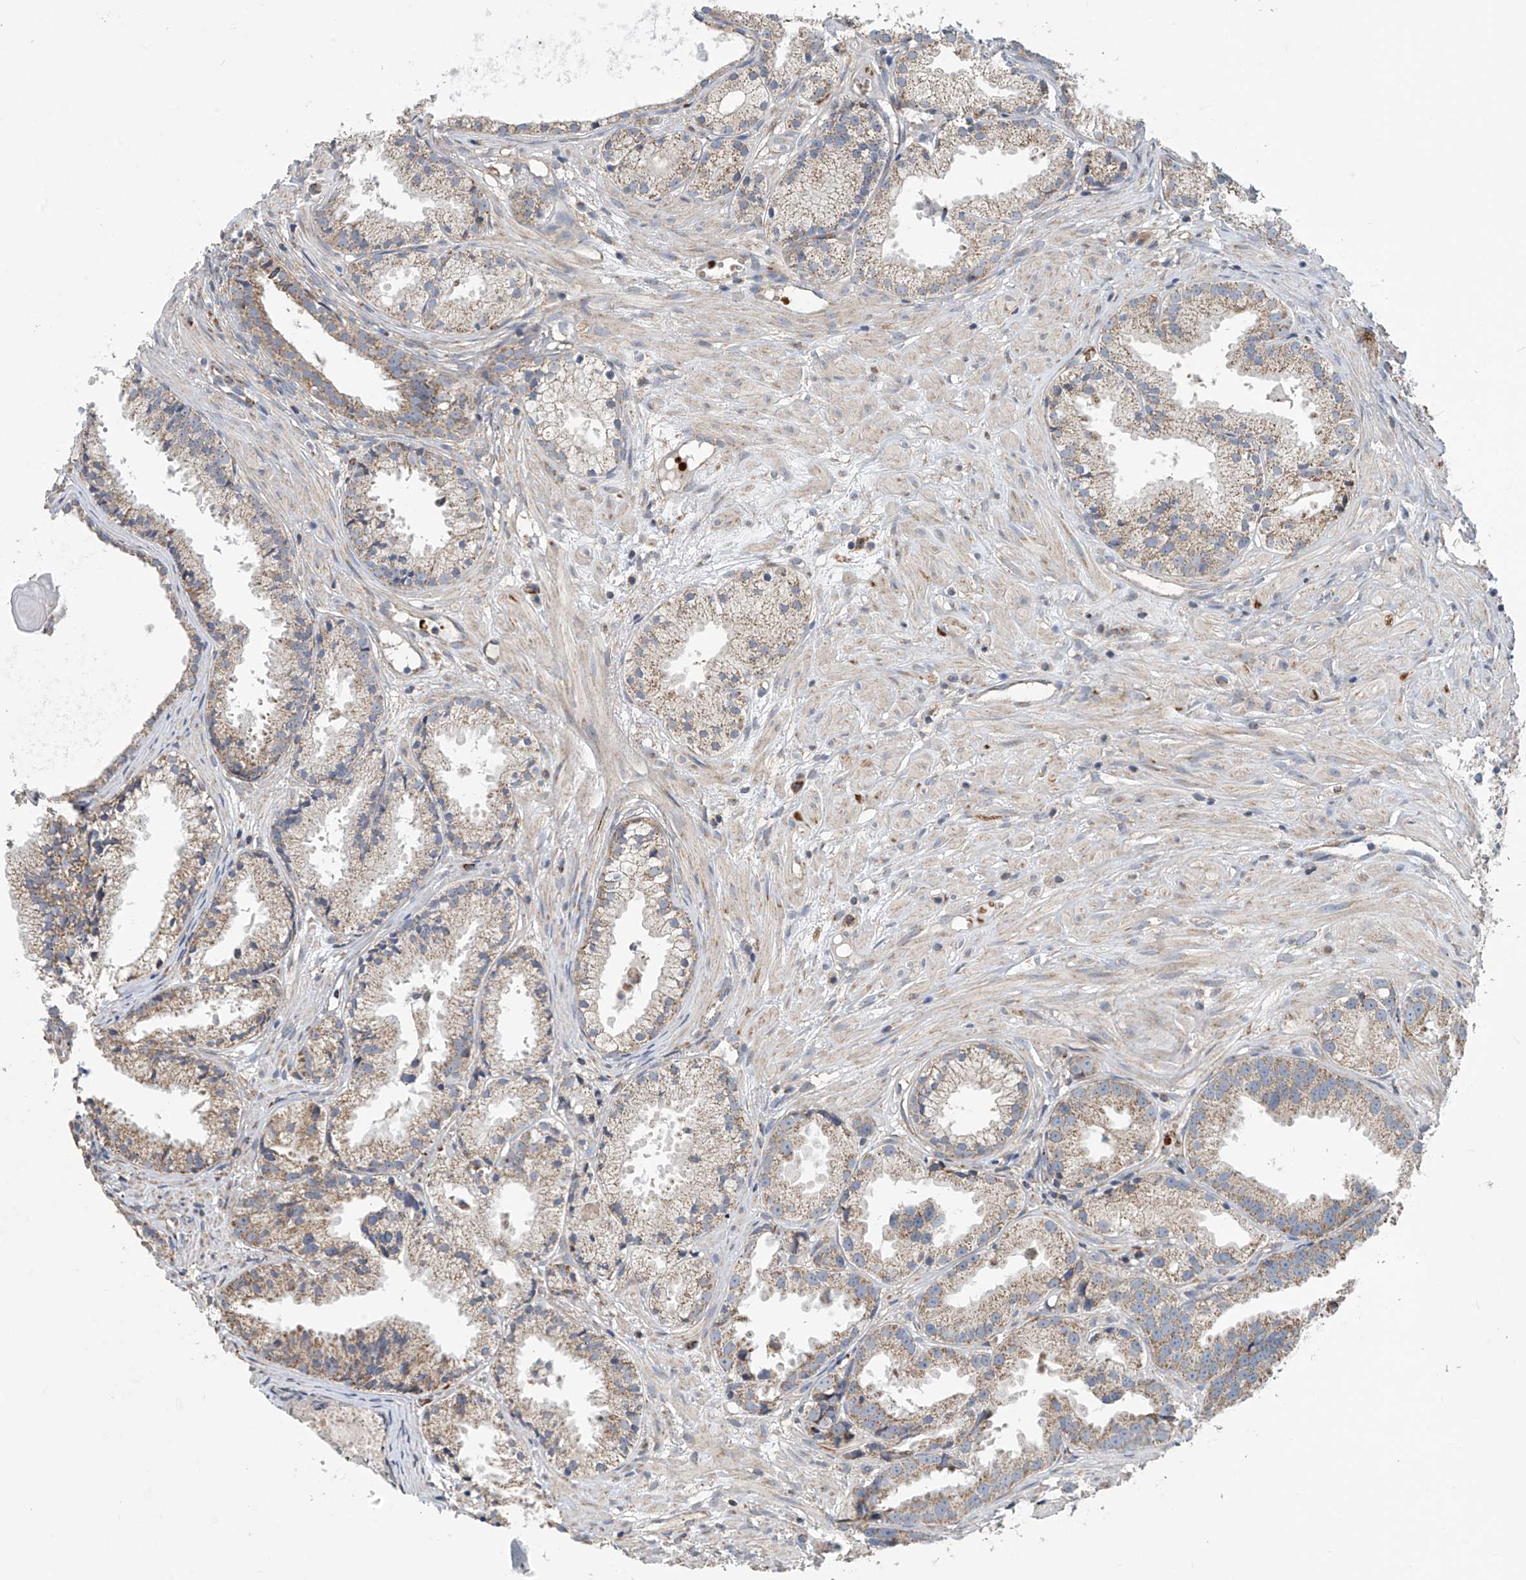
{"staining": {"intensity": "weak", "quantity": ">75%", "location": "cytoplasmic/membranous"}, "tissue": "prostate cancer", "cell_type": "Tumor cells", "image_type": "cancer", "snomed": [{"axis": "morphology", "description": "Adenocarcinoma, Medium grade"}, {"axis": "topography", "description": "Prostate"}], "caption": "This is an image of immunohistochemistry staining of medium-grade adenocarcinoma (prostate), which shows weak positivity in the cytoplasmic/membranous of tumor cells.", "gene": "COMMD1", "patient": {"sex": "male", "age": 88}}